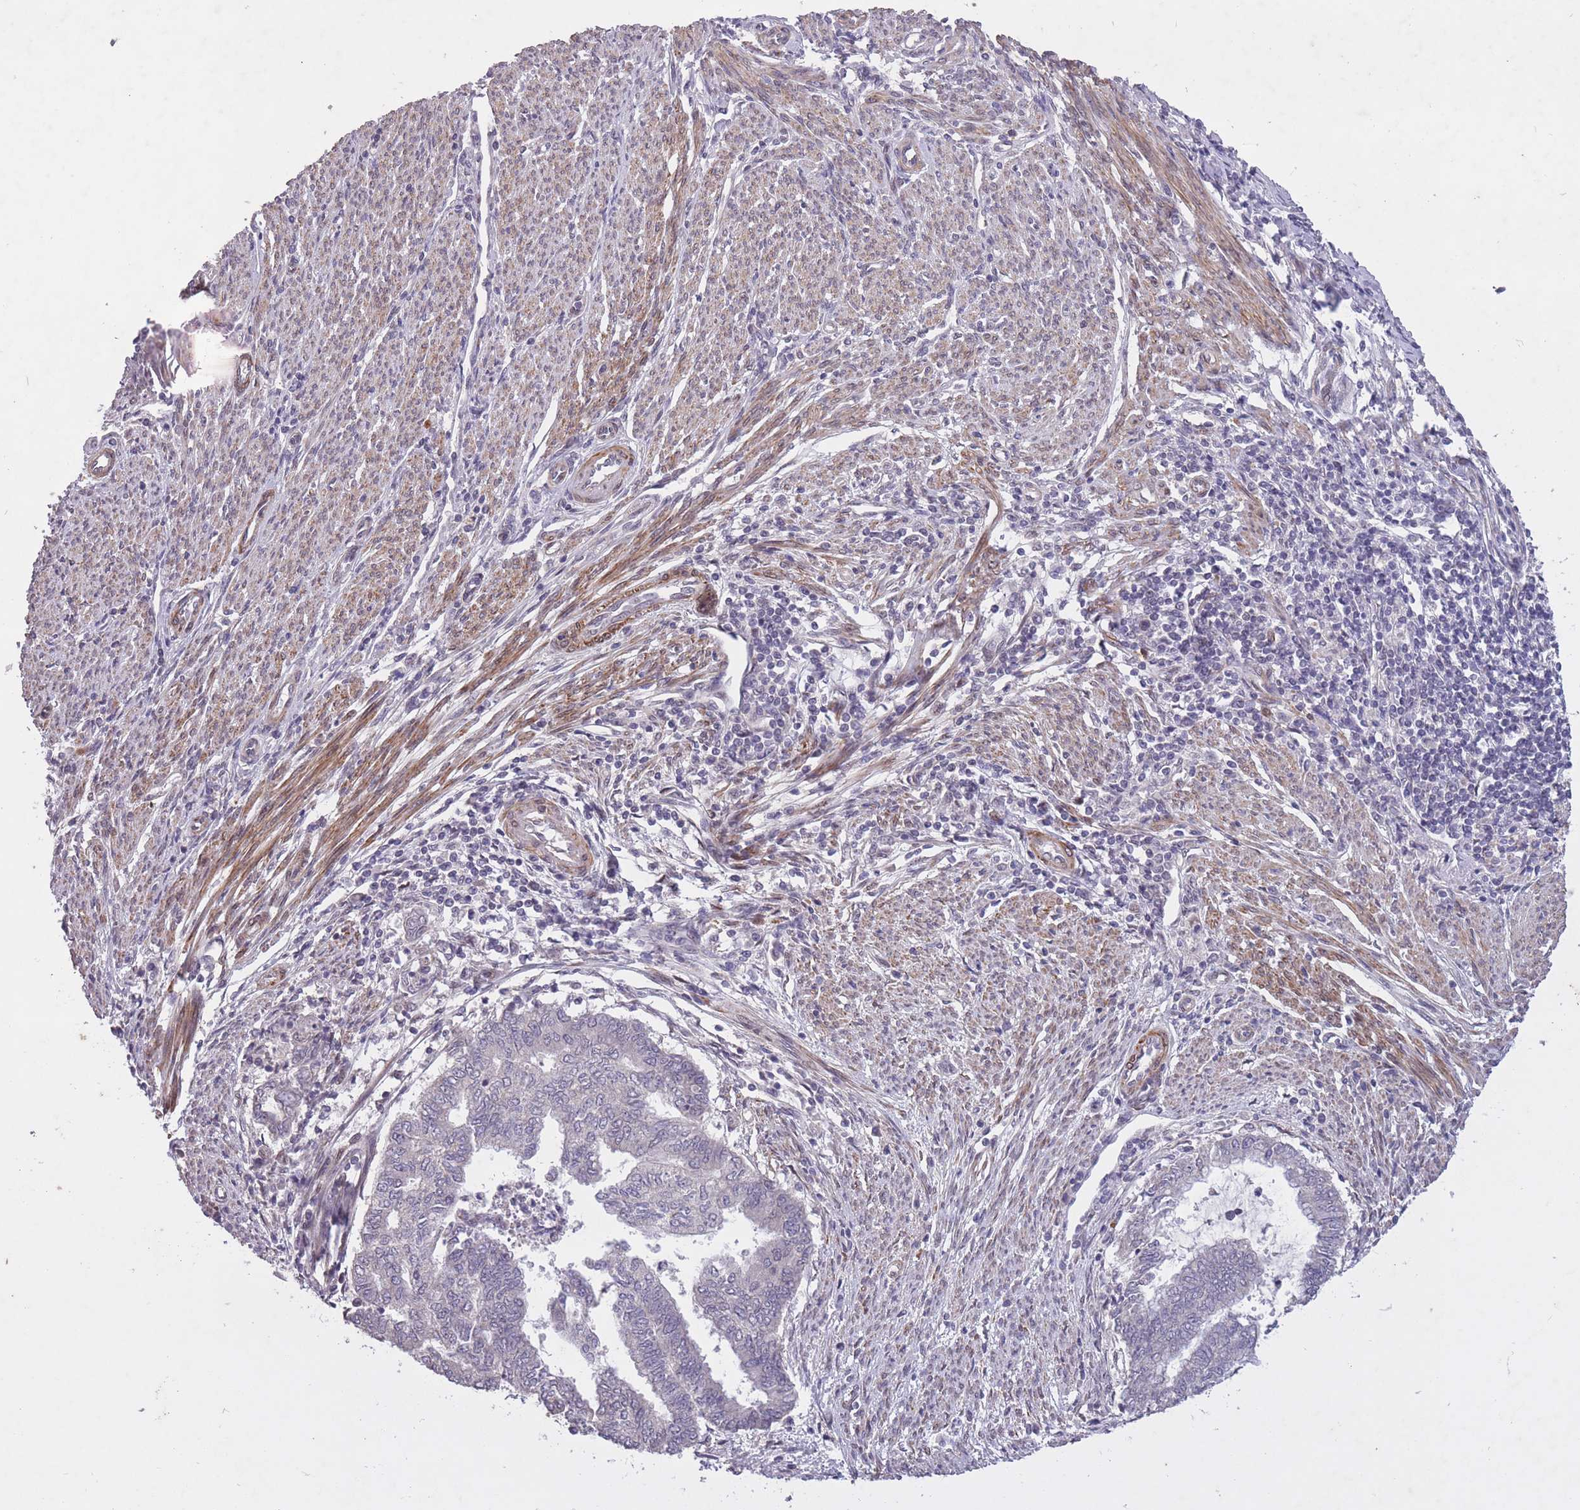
{"staining": {"intensity": "negative", "quantity": "none", "location": "none"}, "tissue": "endometrial cancer", "cell_type": "Tumor cells", "image_type": "cancer", "snomed": [{"axis": "morphology", "description": "Adenocarcinoma, NOS"}, {"axis": "topography", "description": "Endometrium"}], "caption": "There is no significant positivity in tumor cells of adenocarcinoma (endometrial).", "gene": "CBX6", "patient": {"sex": "female", "age": 79}}